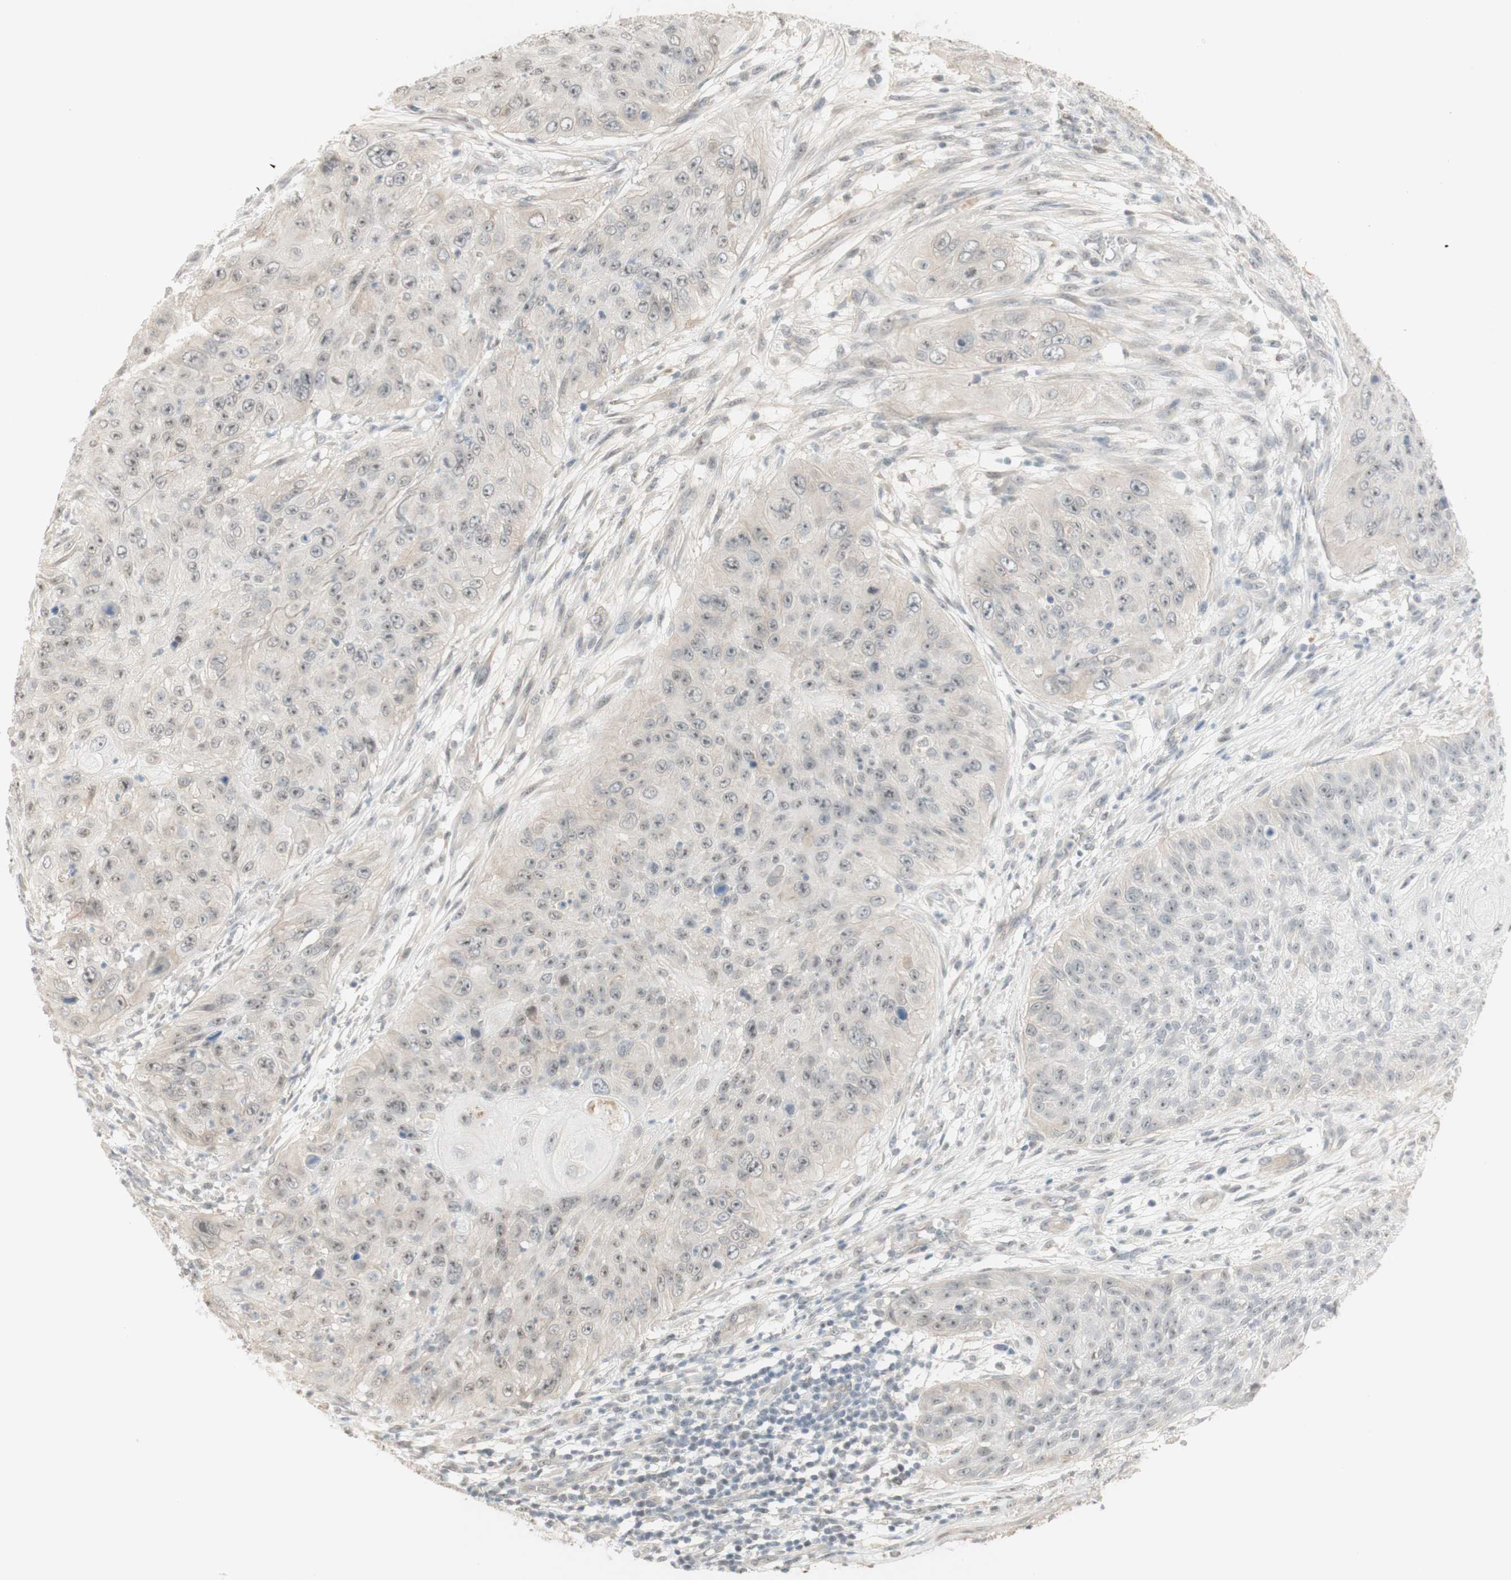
{"staining": {"intensity": "negative", "quantity": "none", "location": "none"}, "tissue": "skin cancer", "cell_type": "Tumor cells", "image_type": "cancer", "snomed": [{"axis": "morphology", "description": "Squamous cell carcinoma, NOS"}, {"axis": "topography", "description": "Skin"}], "caption": "The IHC photomicrograph has no significant positivity in tumor cells of skin squamous cell carcinoma tissue.", "gene": "PLCD4", "patient": {"sex": "female", "age": 80}}